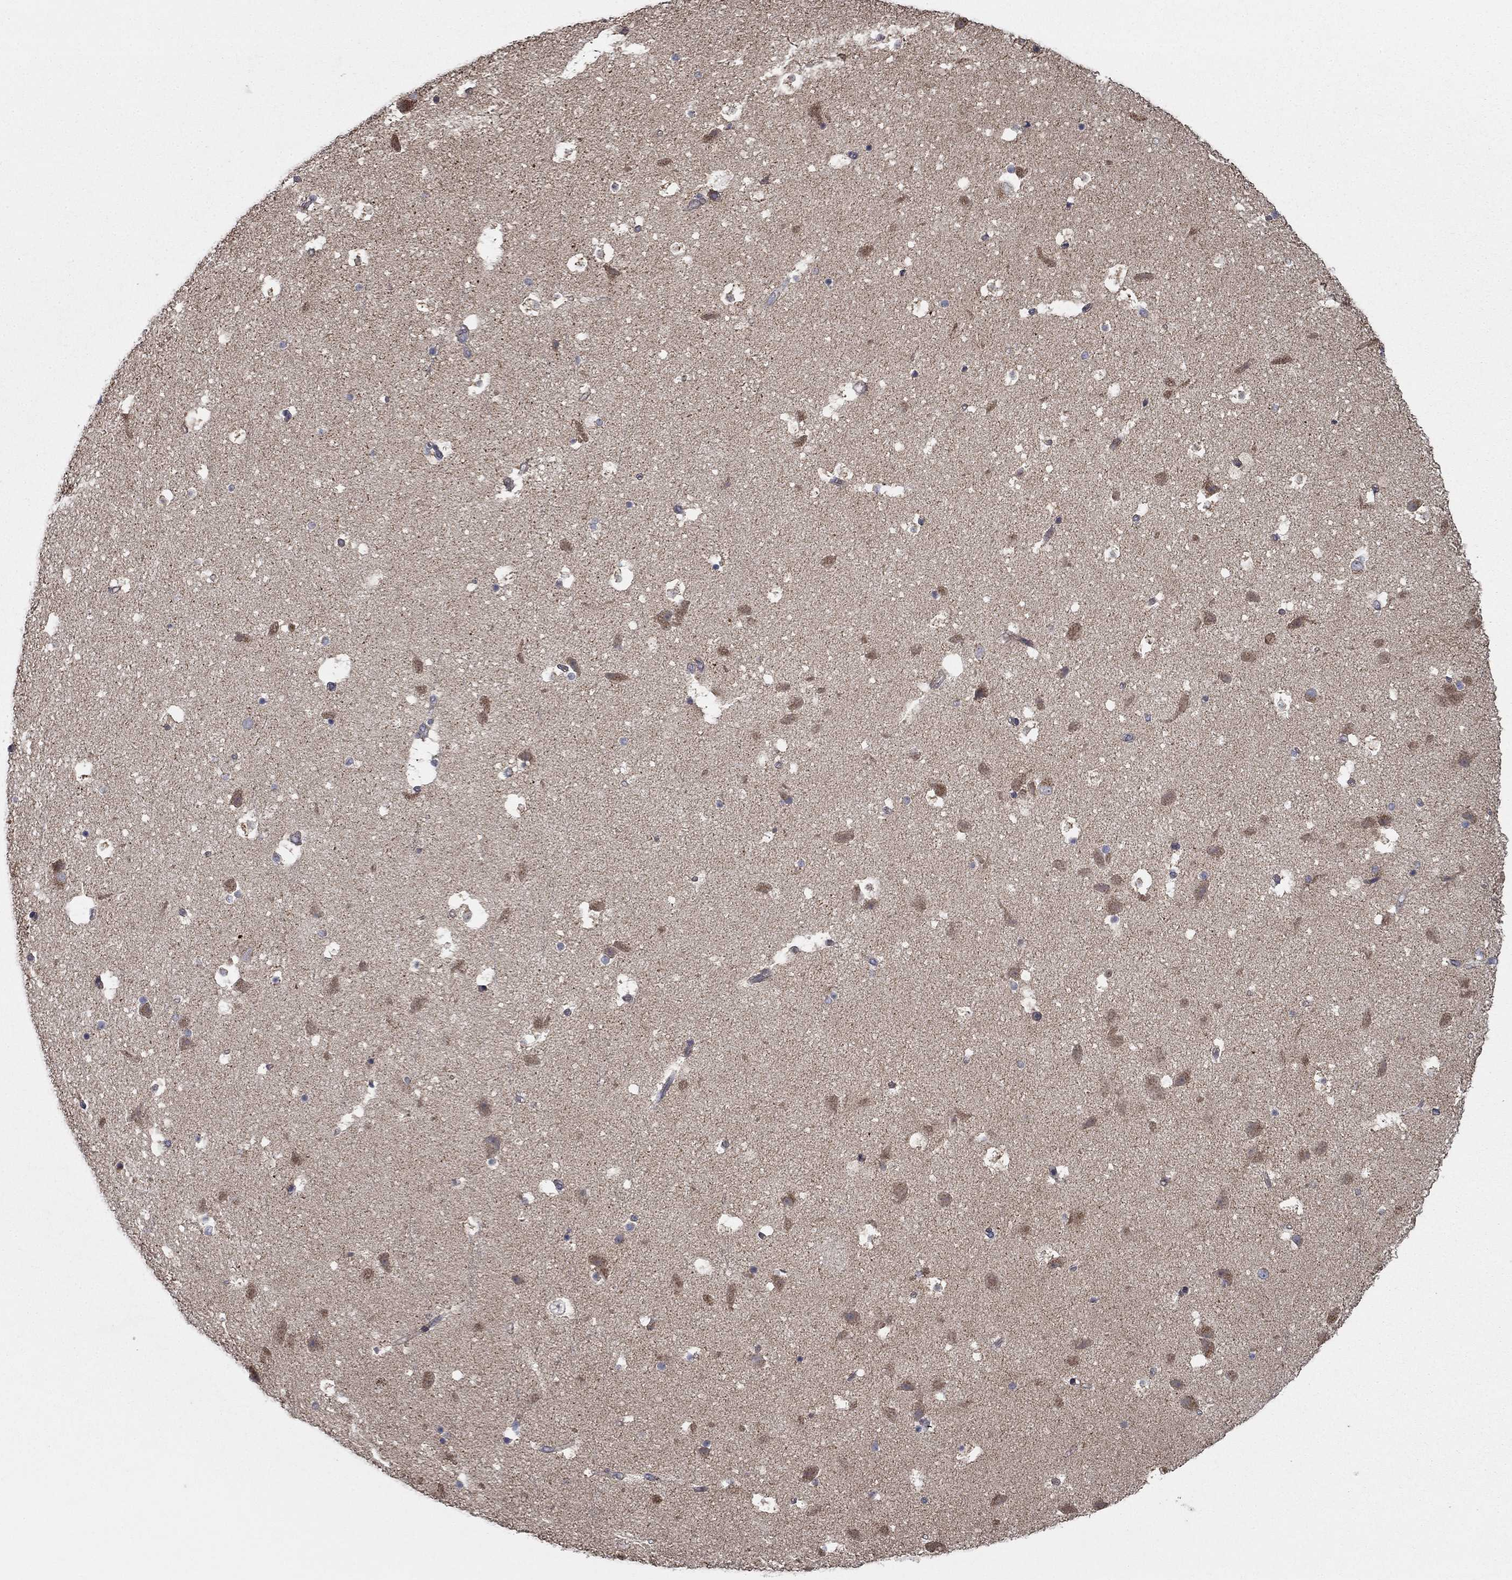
{"staining": {"intensity": "negative", "quantity": "none", "location": "none"}, "tissue": "hippocampus", "cell_type": "Glial cells", "image_type": "normal", "snomed": [{"axis": "morphology", "description": "Normal tissue, NOS"}, {"axis": "topography", "description": "Hippocampus"}], "caption": "IHC of unremarkable human hippocampus shows no positivity in glial cells. (IHC, brightfield microscopy, high magnification).", "gene": "MMAA", "patient": {"sex": "male", "age": 51}}